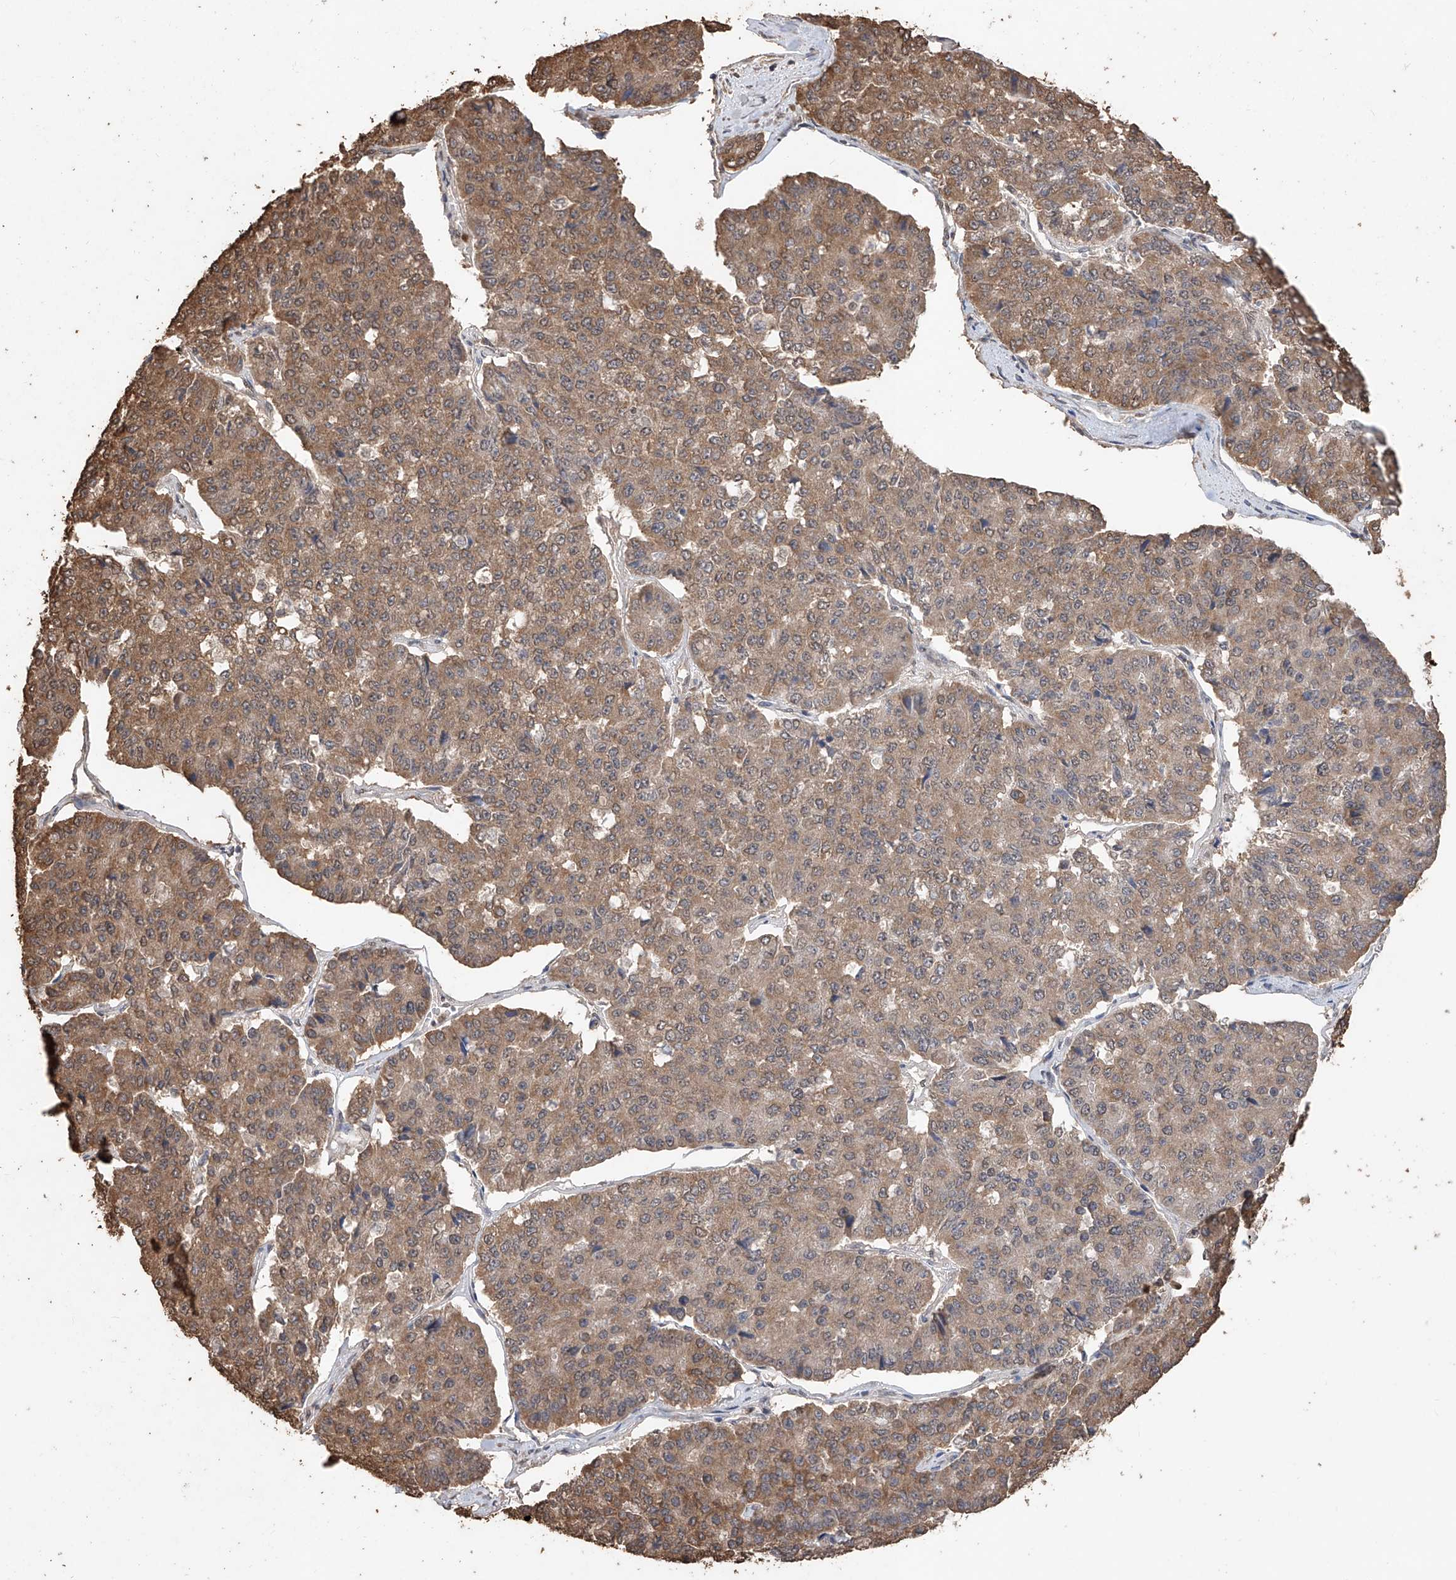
{"staining": {"intensity": "moderate", "quantity": ">75%", "location": "cytoplasmic/membranous"}, "tissue": "pancreatic cancer", "cell_type": "Tumor cells", "image_type": "cancer", "snomed": [{"axis": "morphology", "description": "Adenocarcinoma, NOS"}, {"axis": "topography", "description": "Pancreas"}], "caption": "A medium amount of moderate cytoplasmic/membranous staining is appreciated in approximately >75% of tumor cells in adenocarcinoma (pancreatic) tissue. (Brightfield microscopy of DAB IHC at high magnification).", "gene": "ELOVL1", "patient": {"sex": "male", "age": 50}}